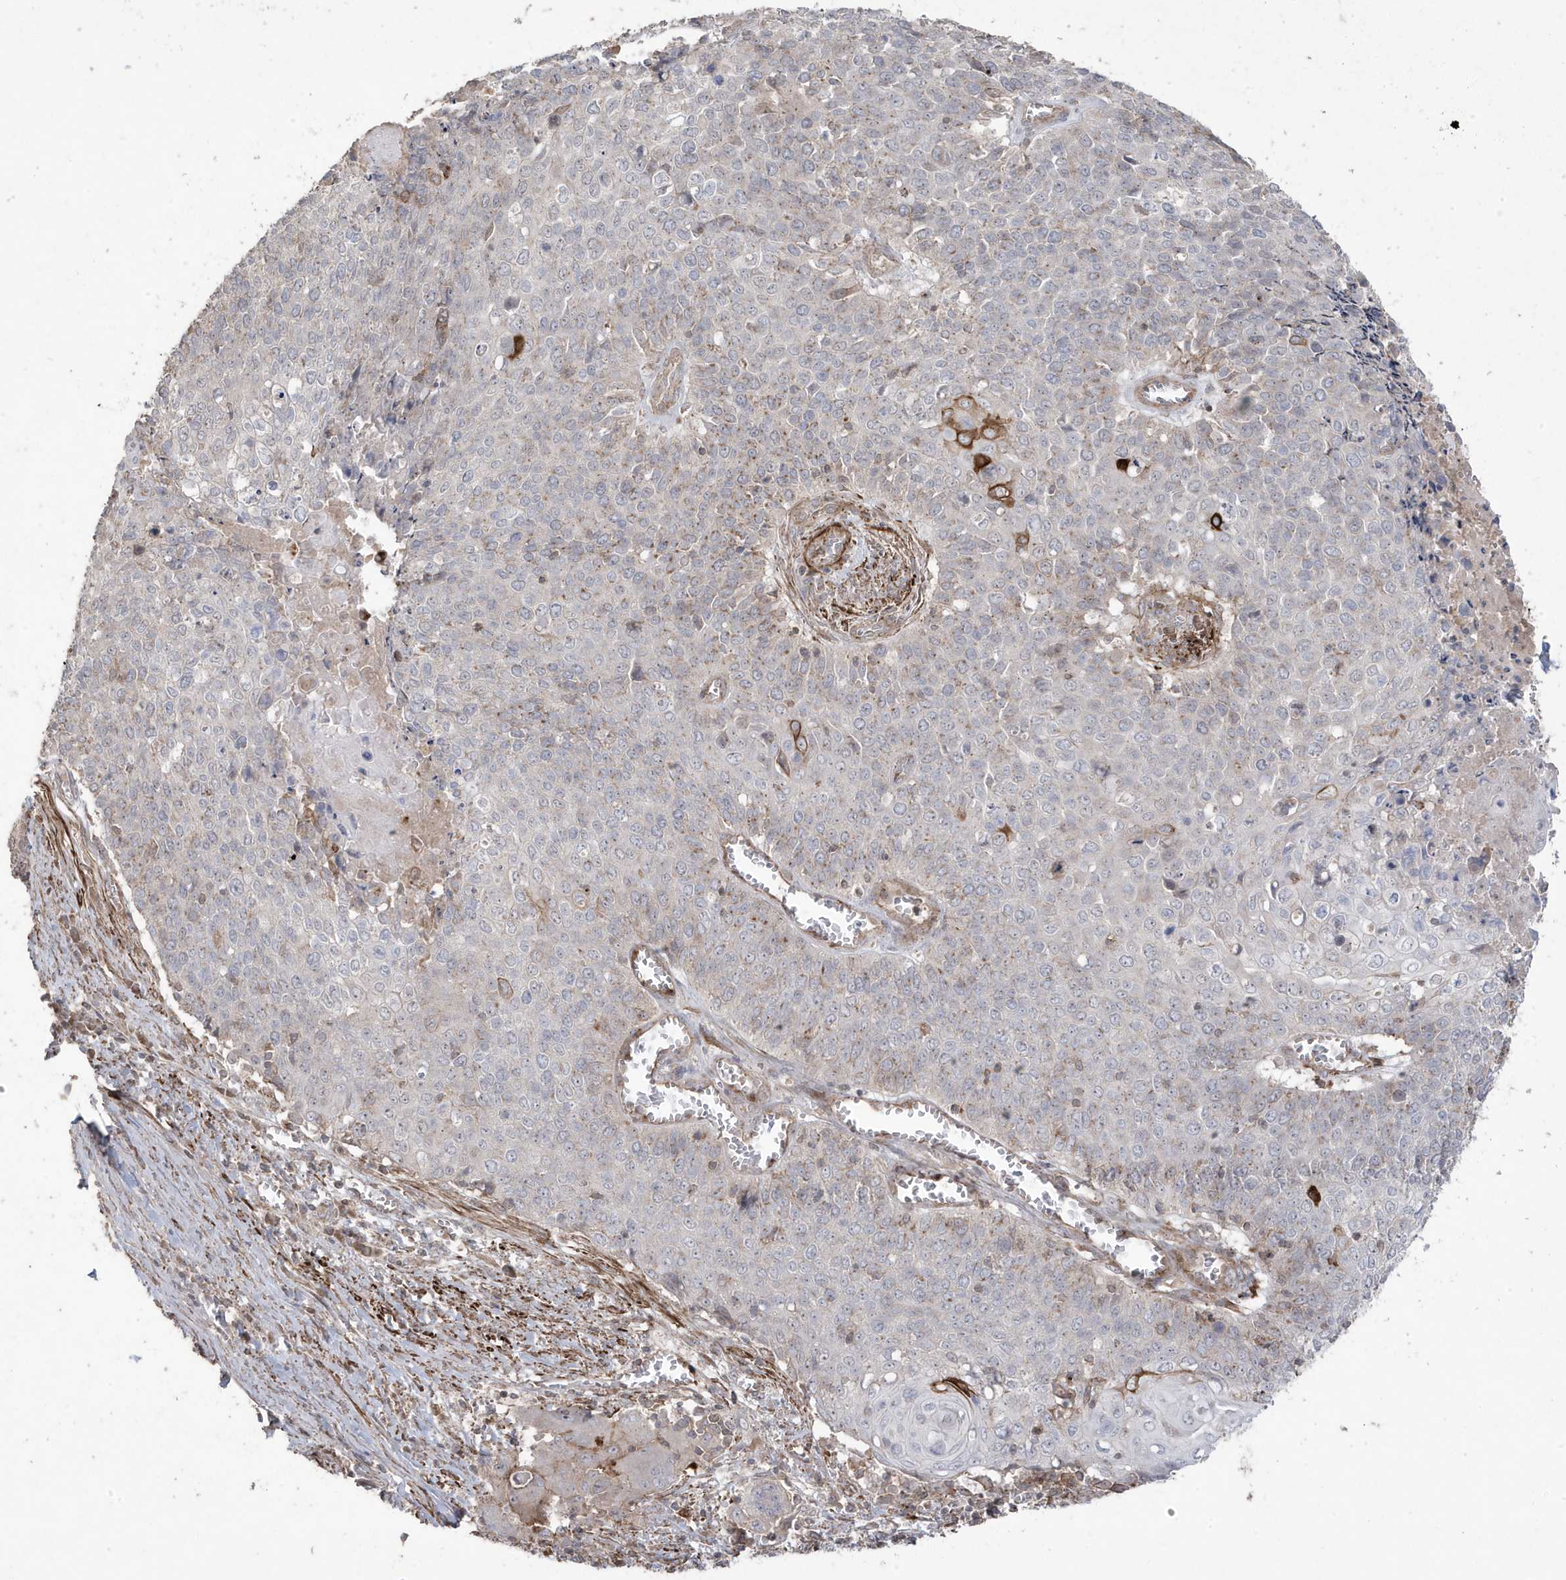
{"staining": {"intensity": "moderate", "quantity": "<25%", "location": "cytoplasmic/membranous"}, "tissue": "cervical cancer", "cell_type": "Tumor cells", "image_type": "cancer", "snomed": [{"axis": "morphology", "description": "Squamous cell carcinoma, NOS"}, {"axis": "topography", "description": "Cervix"}], "caption": "Cervical cancer tissue exhibits moderate cytoplasmic/membranous positivity in about <25% of tumor cells Nuclei are stained in blue.", "gene": "CETN3", "patient": {"sex": "female", "age": 39}}